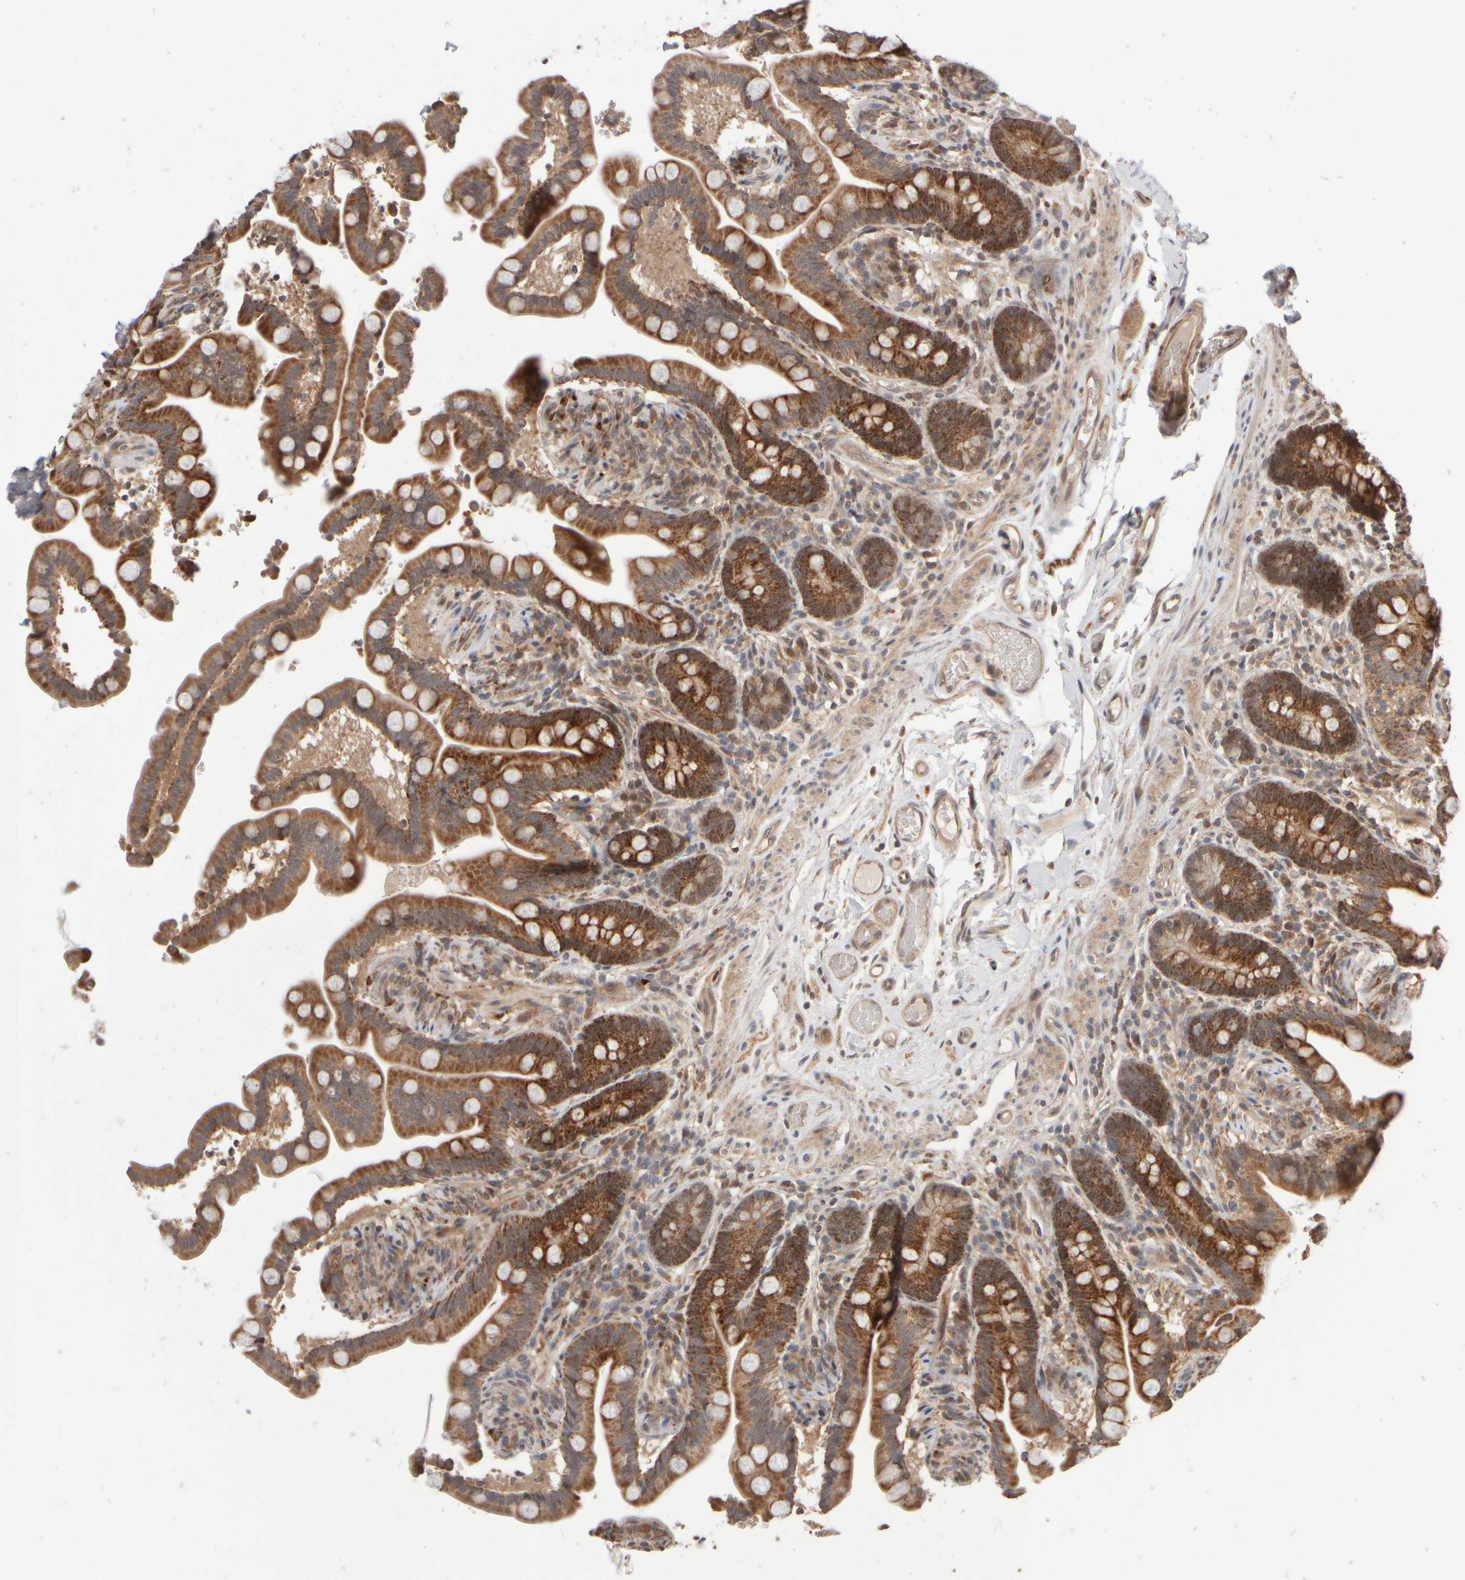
{"staining": {"intensity": "moderate", "quantity": ">75%", "location": "cytoplasmic/membranous"}, "tissue": "colon", "cell_type": "Endothelial cells", "image_type": "normal", "snomed": [{"axis": "morphology", "description": "Normal tissue, NOS"}, {"axis": "topography", "description": "Smooth muscle"}, {"axis": "topography", "description": "Colon"}], "caption": "The histopathology image shows staining of unremarkable colon, revealing moderate cytoplasmic/membranous protein positivity (brown color) within endothelial cells.", "gene": "ABHD11", "patient": {"sex": "male", "age": 73}}